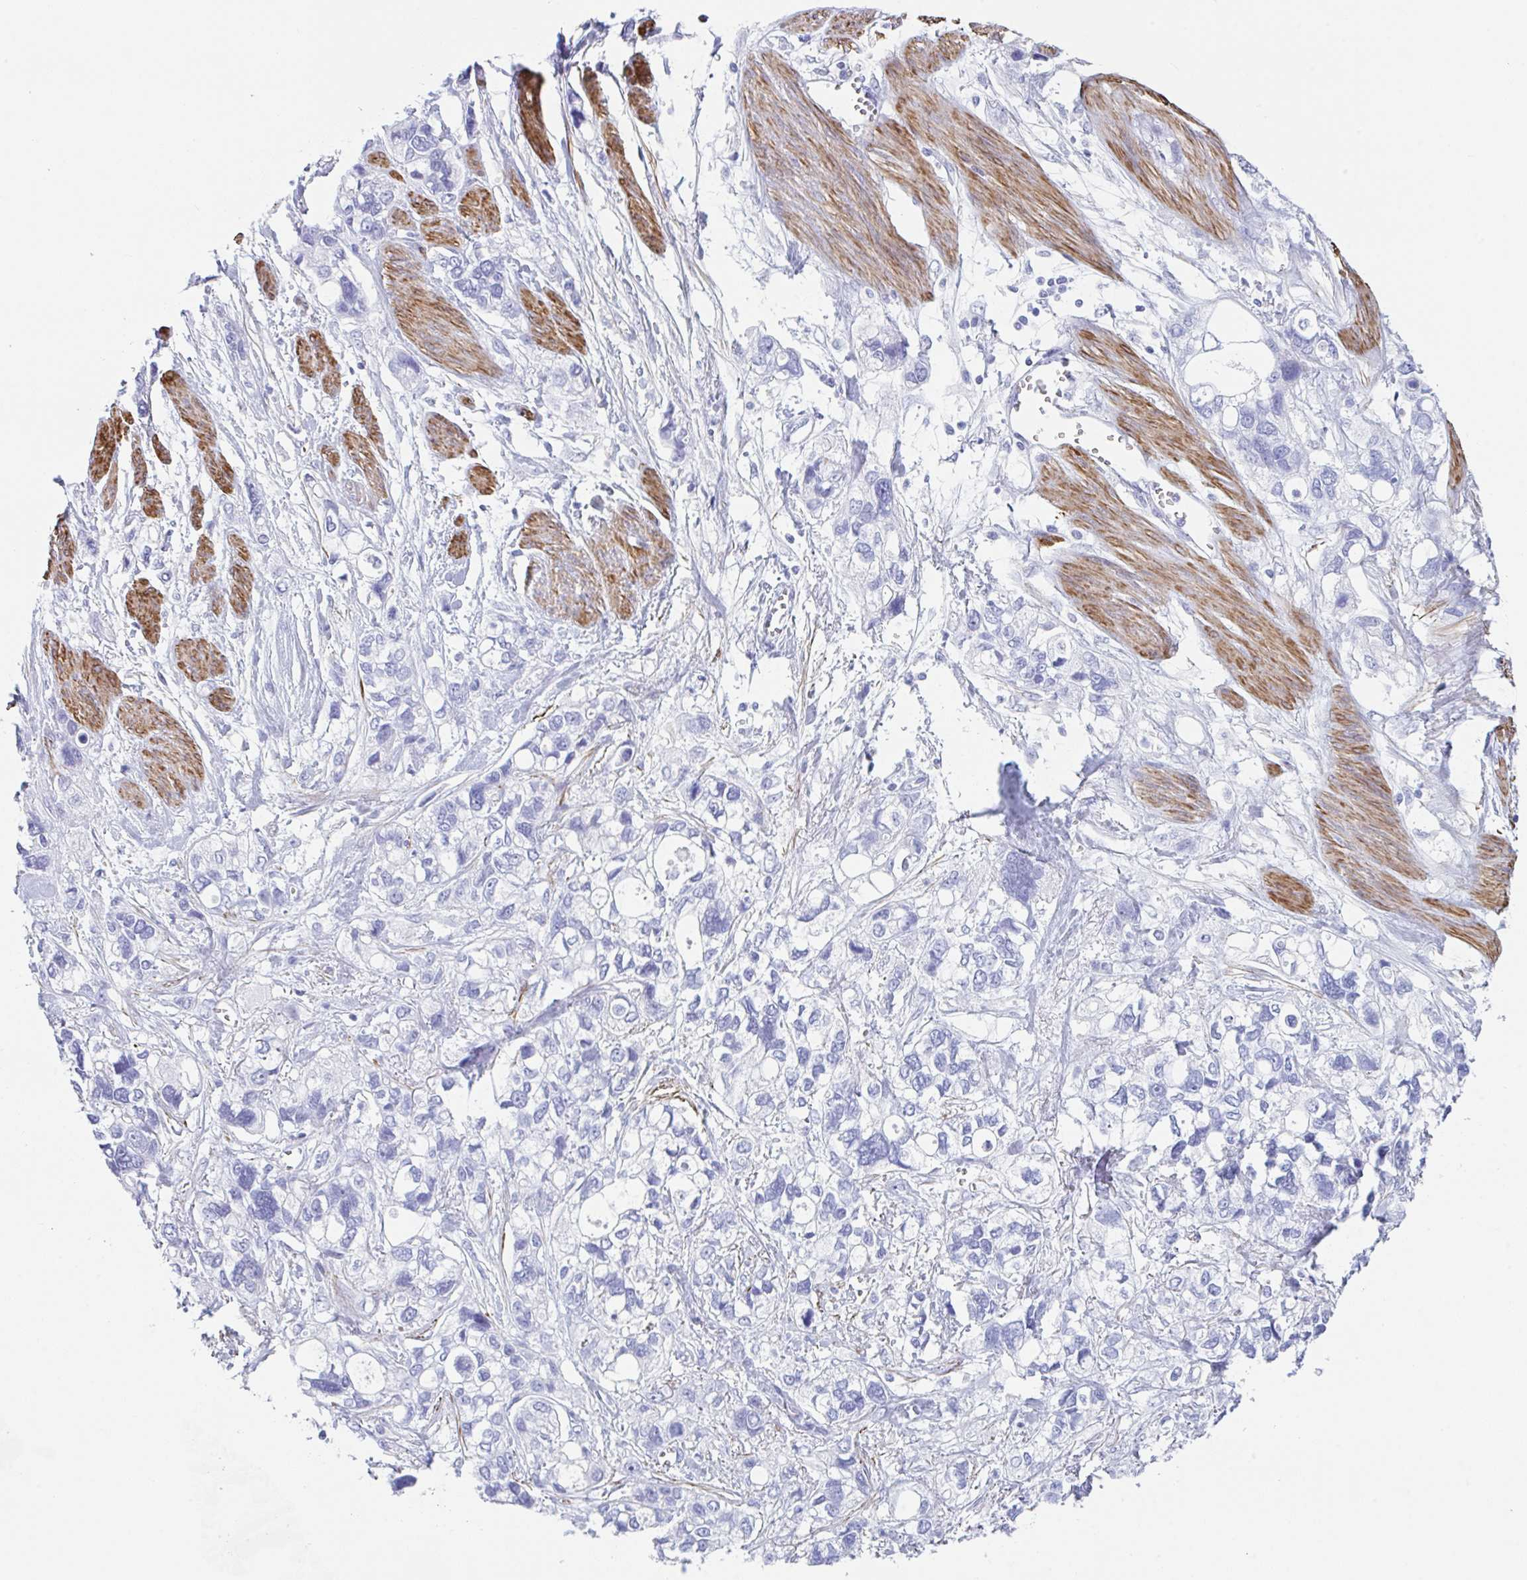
{"staining": {"intensity": "negative", "quantity": "none", "location": "none"}, "tissue": "stomach cancer", "cell_type": "Tumor cells", "image_type": "cancer", "snomed": [{"axis": "morphology", "description": "Adenocarcinoma, NOS"}, {"axis": "topography", "description": "Stomach, upper"}], "caption": "Adenocarcinoma (stomach) was stained to show a protein in brown. There is no significant expression in tumor cells.", "gene": "TAS2R41", "patient": {"sex": "female", "age": 81}}